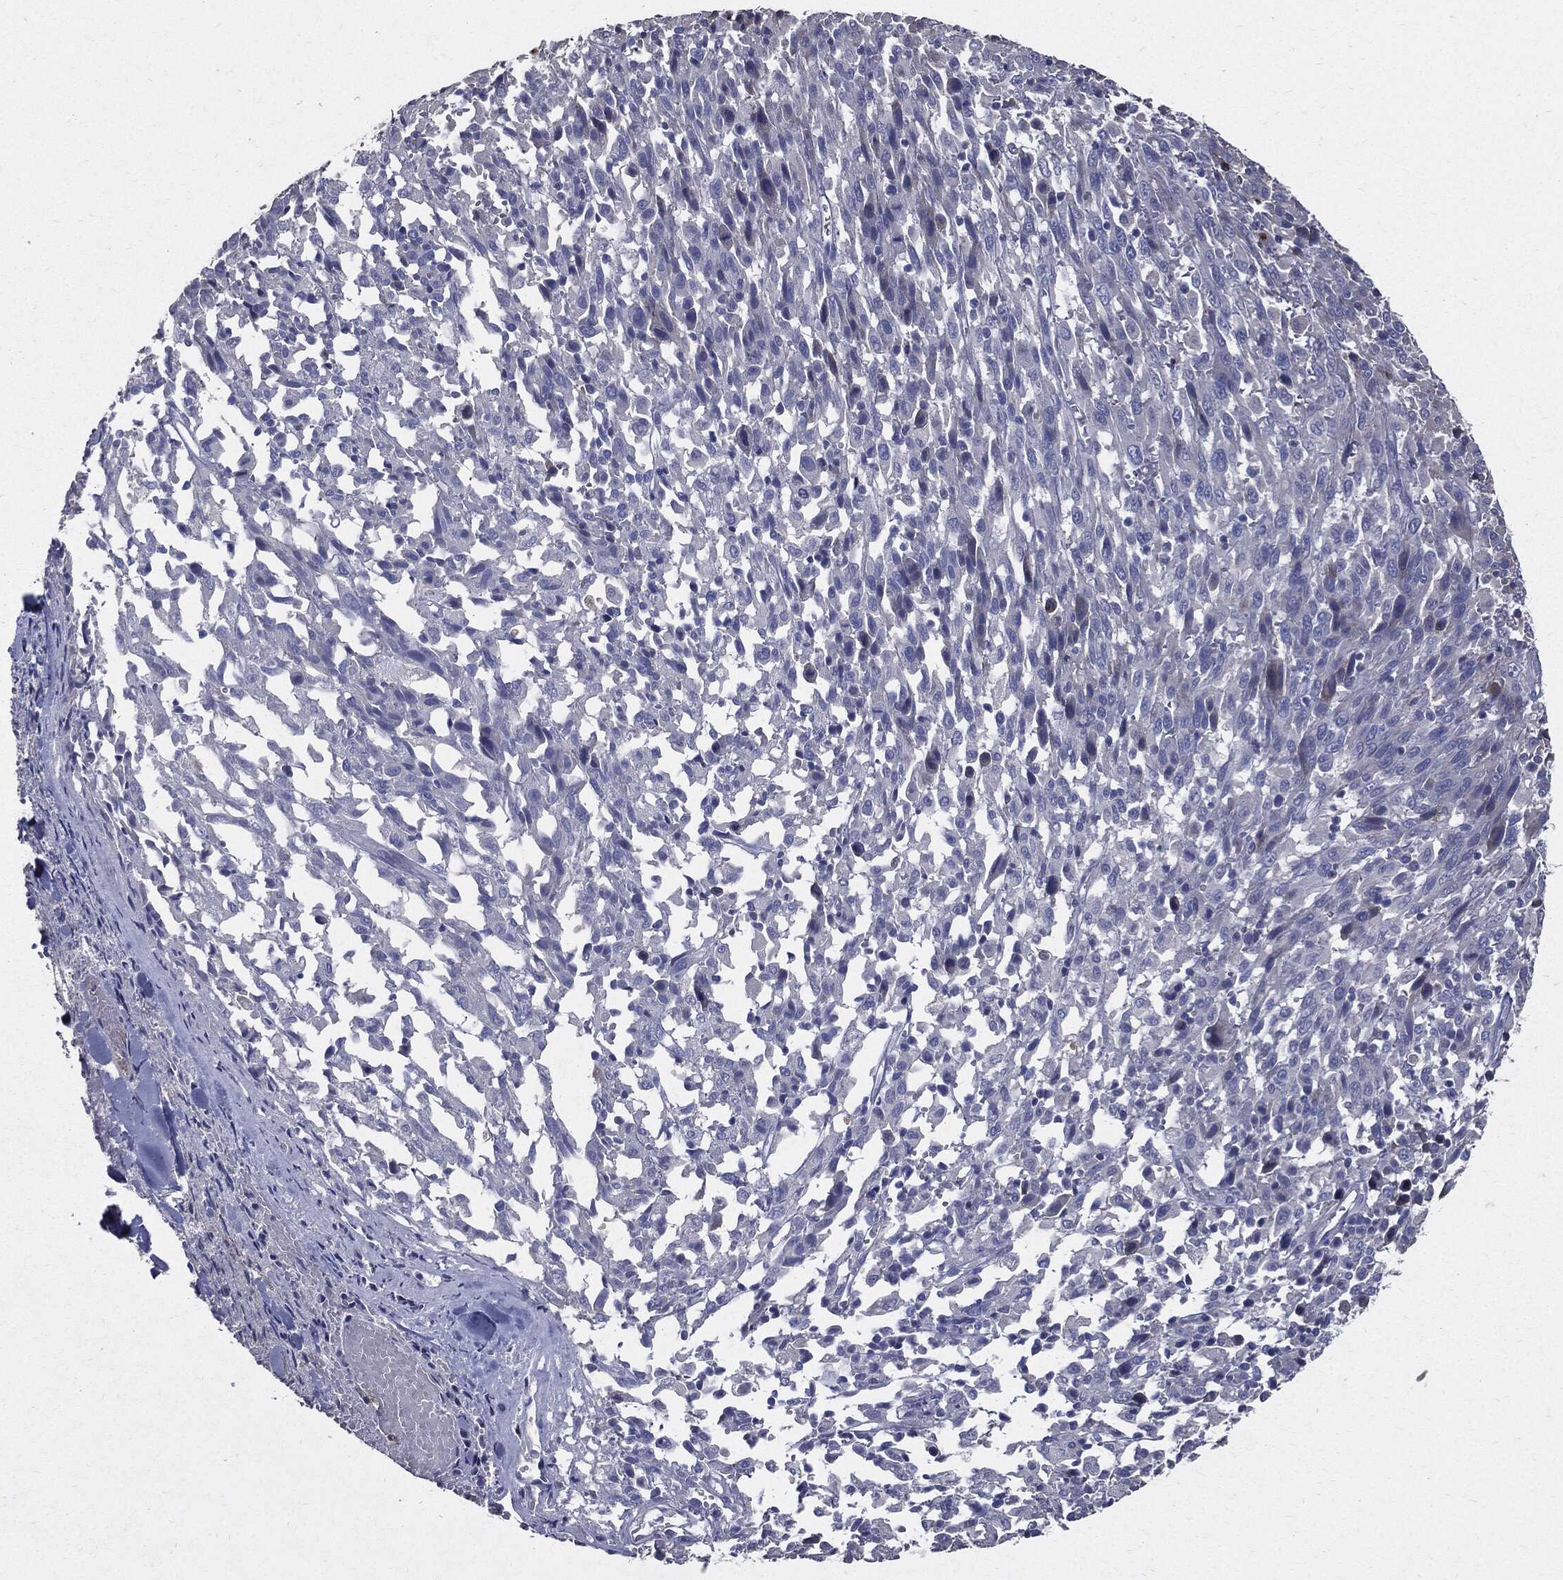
{"staining": {"intensity": "negative", "quantity": "none", "location": "none"}, "tissue": "melanoma", "cell_type": "Tumor cells", "image_type": "cancer", "snomed": [{"axis": "morphology", "description": "Malignant melanoma, NOS"}, {"axis": "topography", "description": "Skin"}], "caption": "Histopathology image shows no protein staining in tumor cells of melanoma tissue.", "gene": "PDCD6IP", "patient": {"sex": "female", "age": 91}}